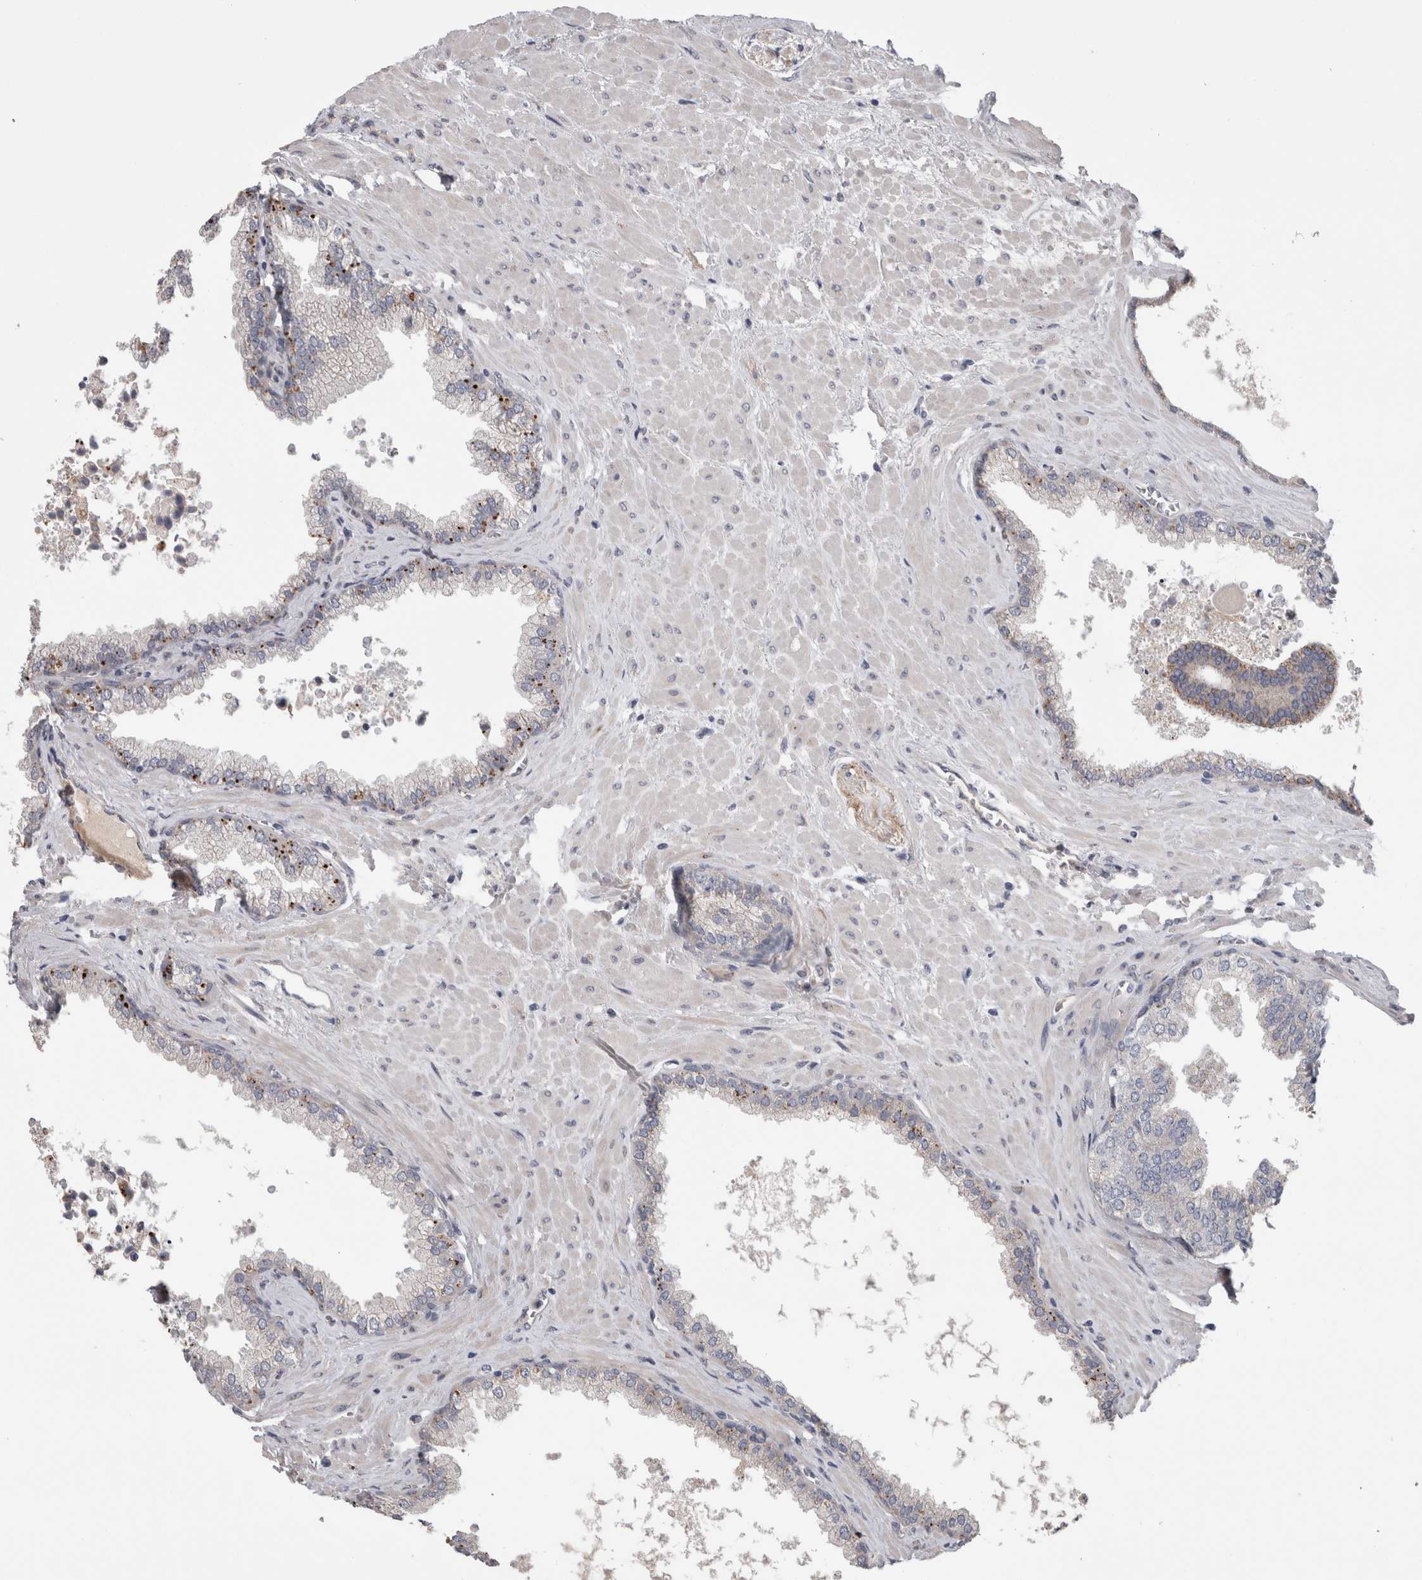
{"staining": {"intensity": "negative", "quantity": "none", "location": "none"}, "tissue": "prostate cancer", "cell_type": "Tumor cells", "image_type": "cancer", "snomed": [{"axis": "morphology", "description": "Adenocarcinoma, Low grade"}, {"axis": "topography", "description": "Prostate"}], "caption": "Tumor cells are negative for protein expression in human prostate low-grade adenocarcinoma. (Stains: DAB (3,3'-diaminobenzidine) immunohistochemistry (IHC) with hematoxylin counter stain, Microscopy: brightfield microscopy at high magnification).", "gene": "STC1", "patient": {"sex": "male", "age": 71}}